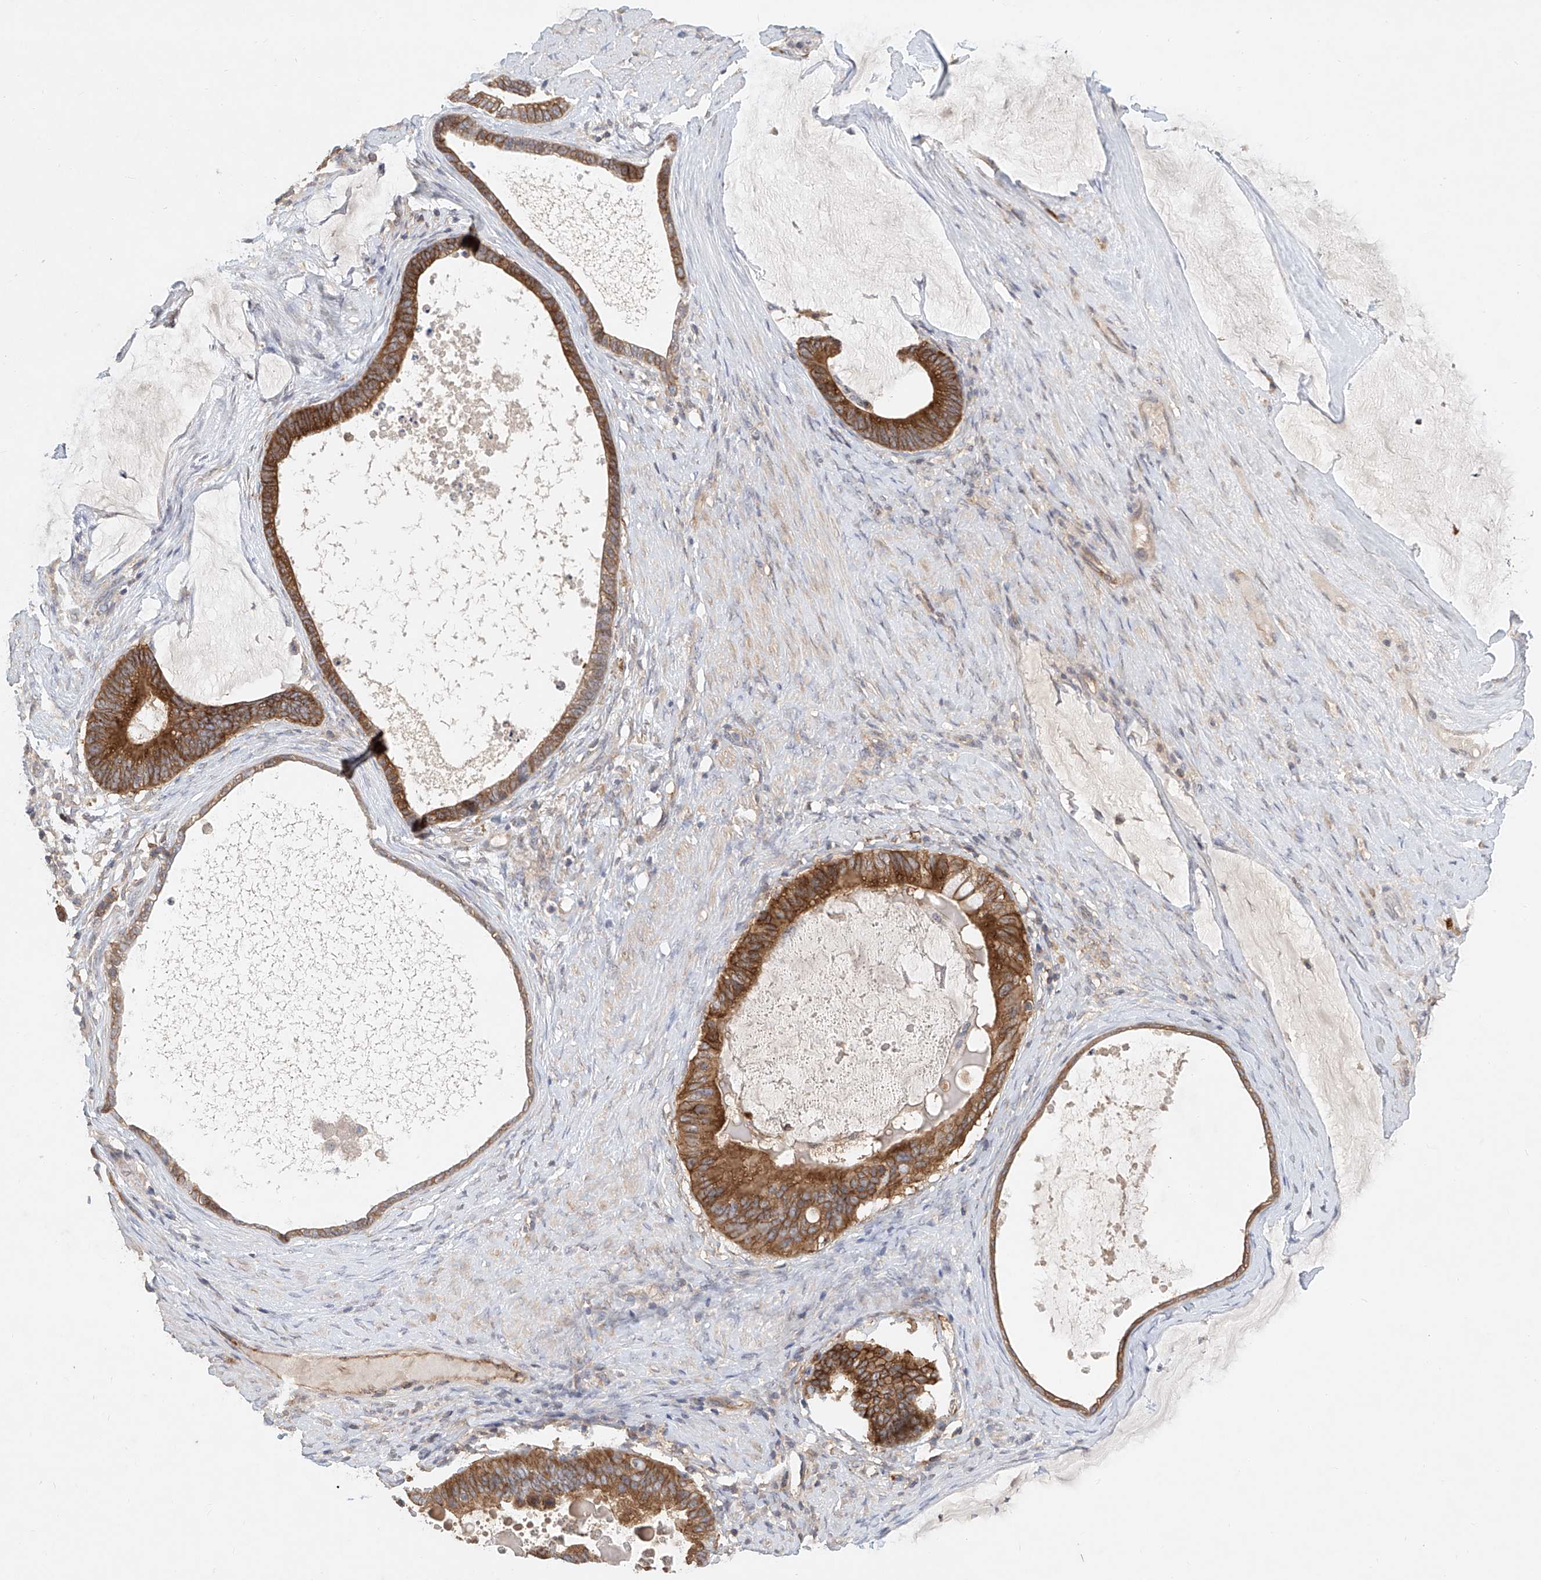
{"staining": {"intensity": "strong", "quantity": ">75%", "location": "cytoplasmic/membranous"}, "tissue": "ovarian cancer", "cell_type": "Tumor cells", "image_type": "cancer", "snomed": [{"axis": "morphology", "description": "Cystadenocarcinoma, mucinous, NOS"}, {"axis": "topography", "description": "Ovary"}], "caption": "Ovarian mucinous cystadenocarcinoma stained with DAB (3,3'-diaminobenzidine) immunohistochemistry (IHC) exhibits high levels of strong cytoplasmic/membranous positivity in approximately >75% of tumor cells. The protein is shown in brown color, while the nuclei are stained blue.", "gene": "CARMIL1", "patient": {"sex": "female", "age": 61}}